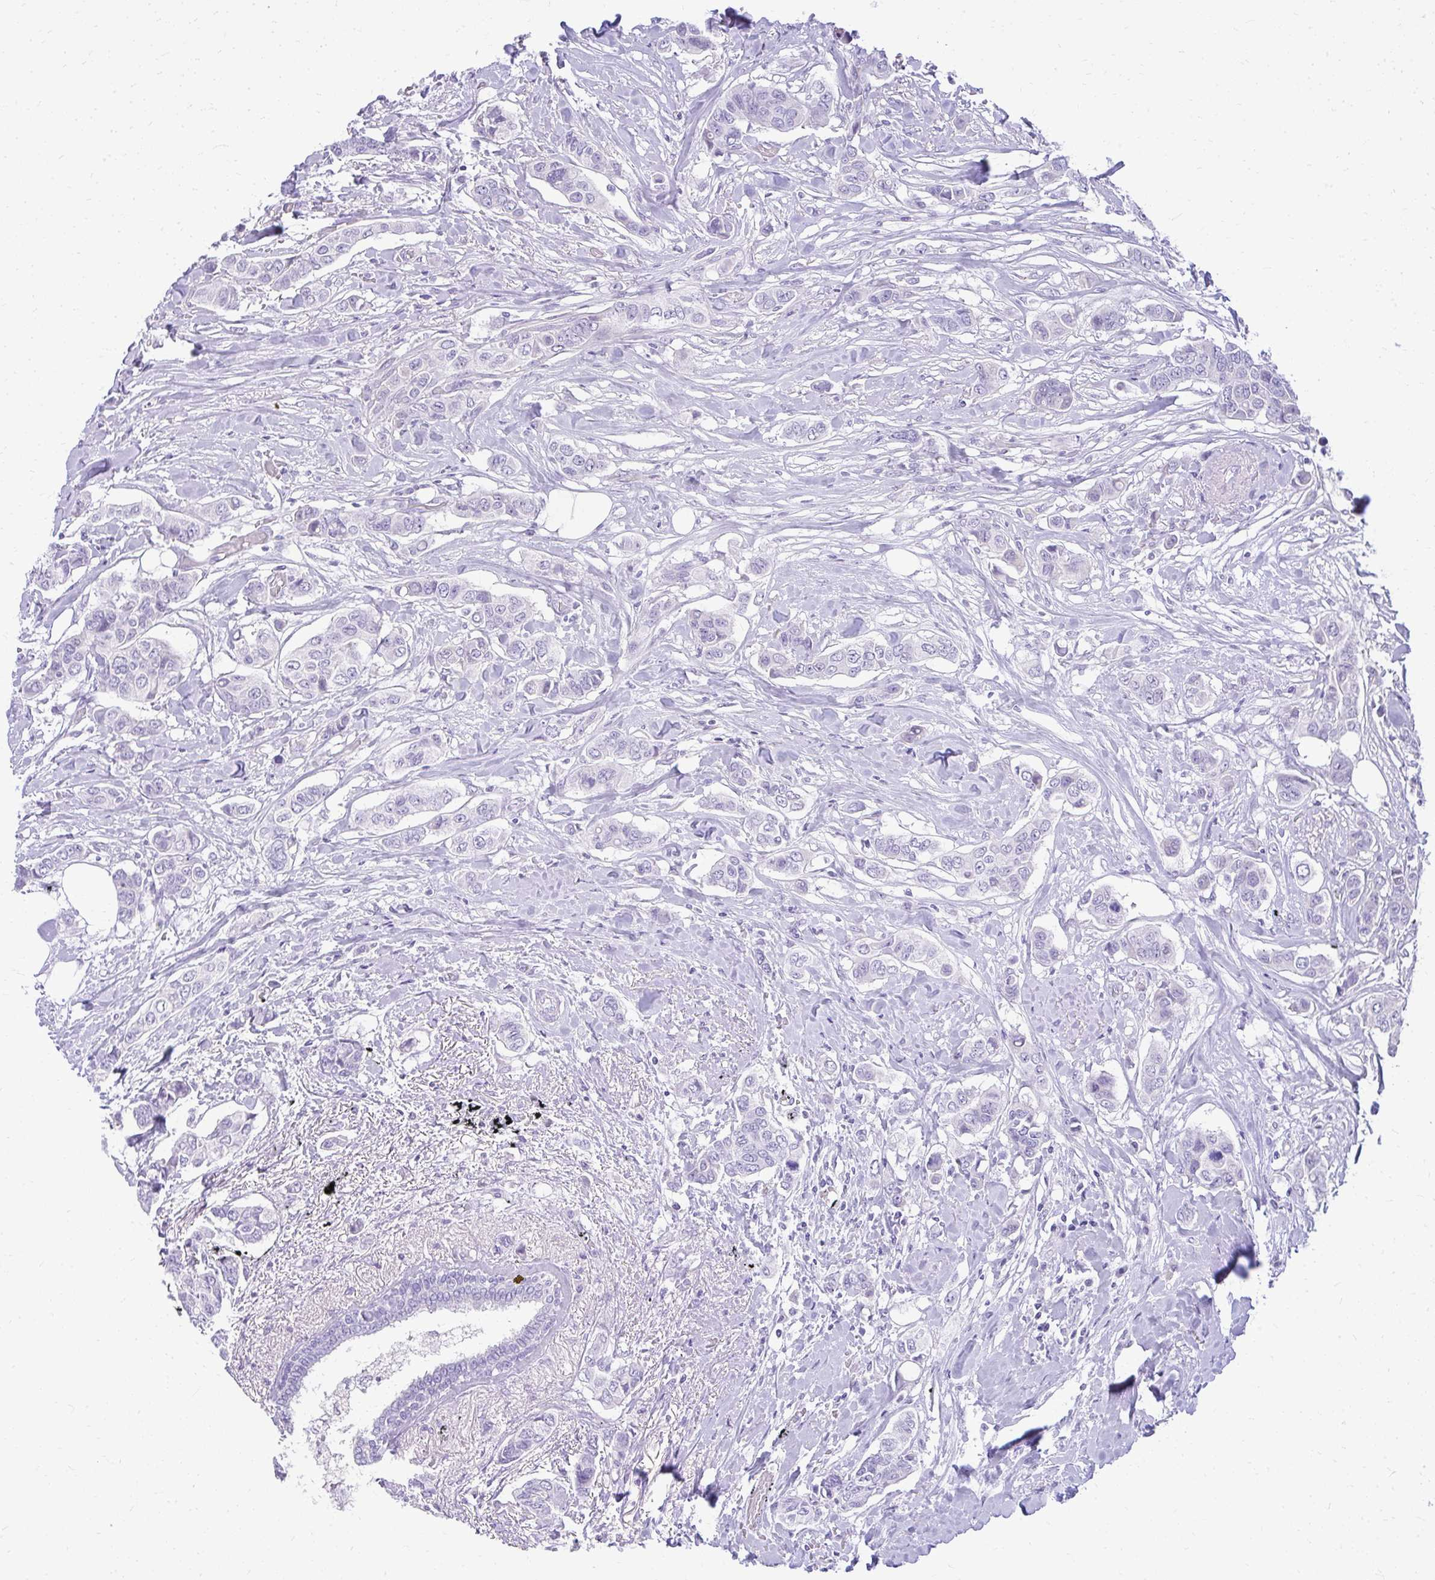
{"staining": {"intensity": "negative", "quantity": "none", "location": "none"}, "tissue": "breast cancer", "cell_type": "Tumor cells", "image_type": "cancer", "snomed": [{"axis": "morphology", "description": "Lobular carcinoma"}, {"axis": "topography", "description": "Breast"}], "caption": "Lobular carcinoma (breast) was stained to show a protein in brown. There is no significant expression in tumor cells.", "gene": "PRAP1", "patient": {"sex": "female", "age": 51}}